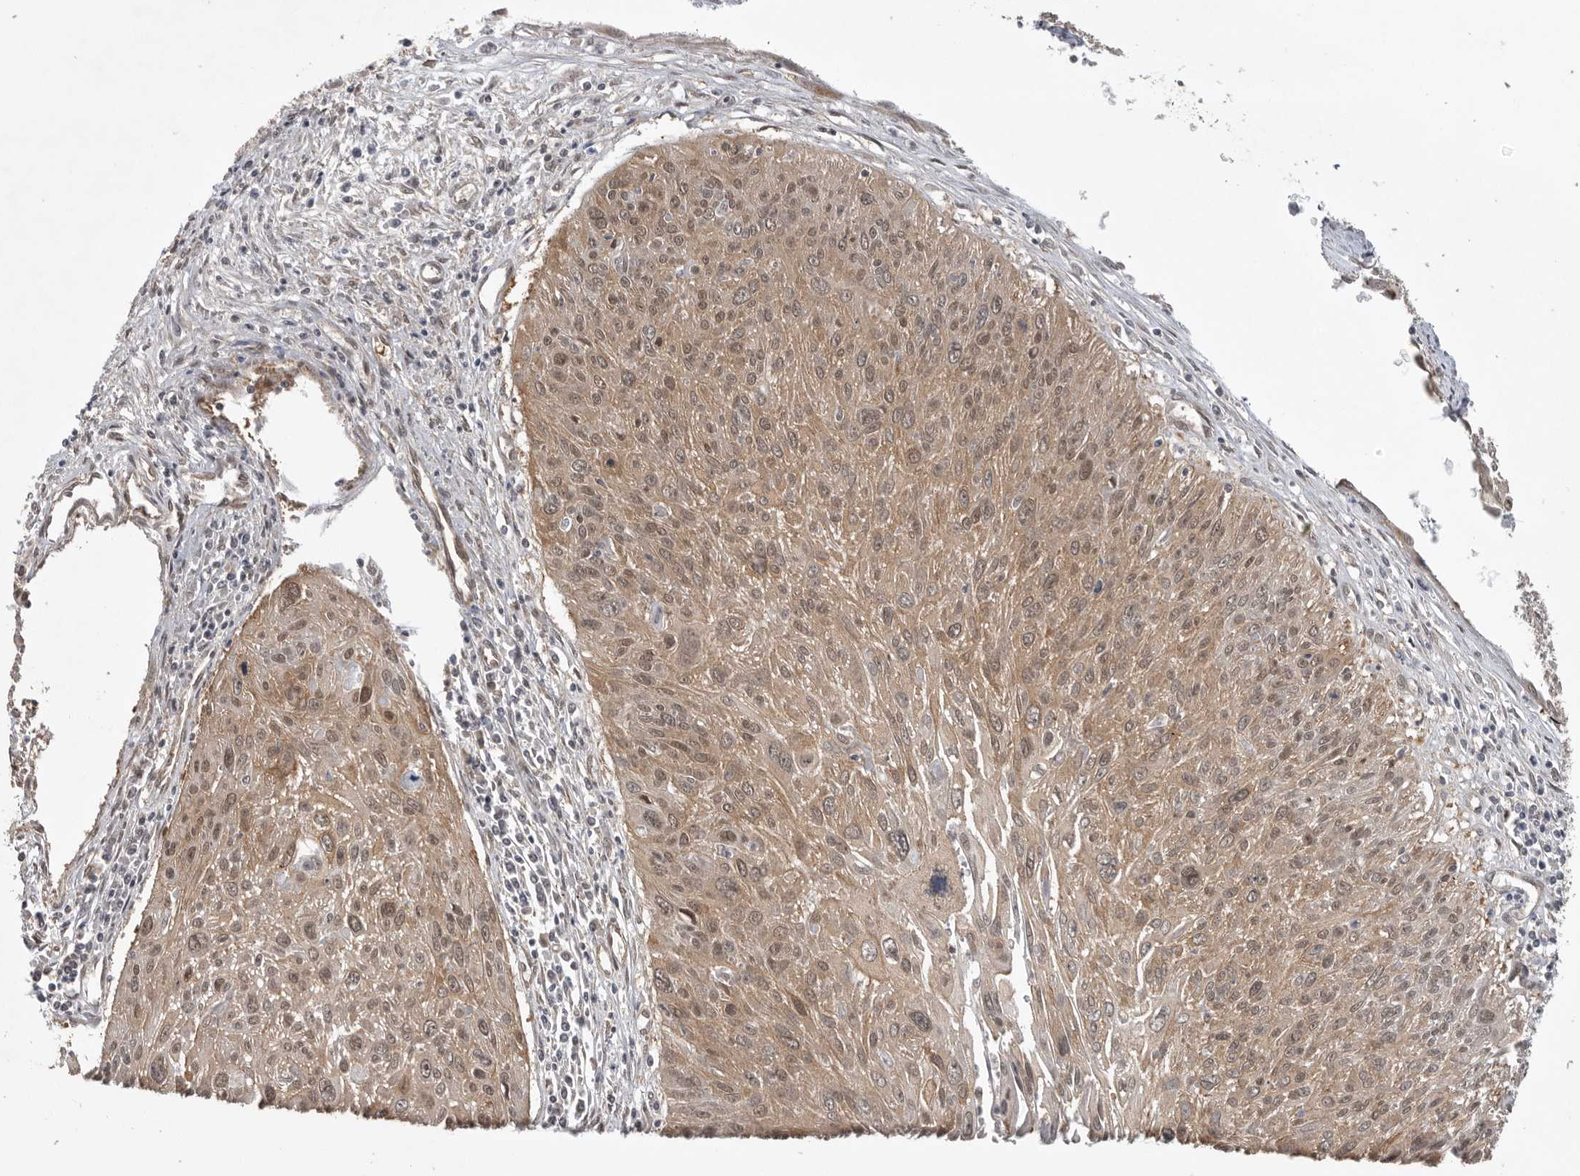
{"staining": {"intensity": "moderate", "quantity": ">75%", "location": "cytoplasmic/membranous,nuclear"}, "tissue": "cervical cancer", "cell_type": "Tumor cells", "image_type": "cancer", "snomed": [{"axis": "morphology", "description": "Squamous cell carcinoma, NOS"}, {"axis": "topography", "description": "Cervix"}], "caption": "A medium amount of moderate cytoplasmic/membranous and nuclear positivity is present in approximately >75% of tumor cells in cervical squamous cell carcinoma tissue.", "gene": "VPS50", "patient": {"sex": "female", "age": 51}}